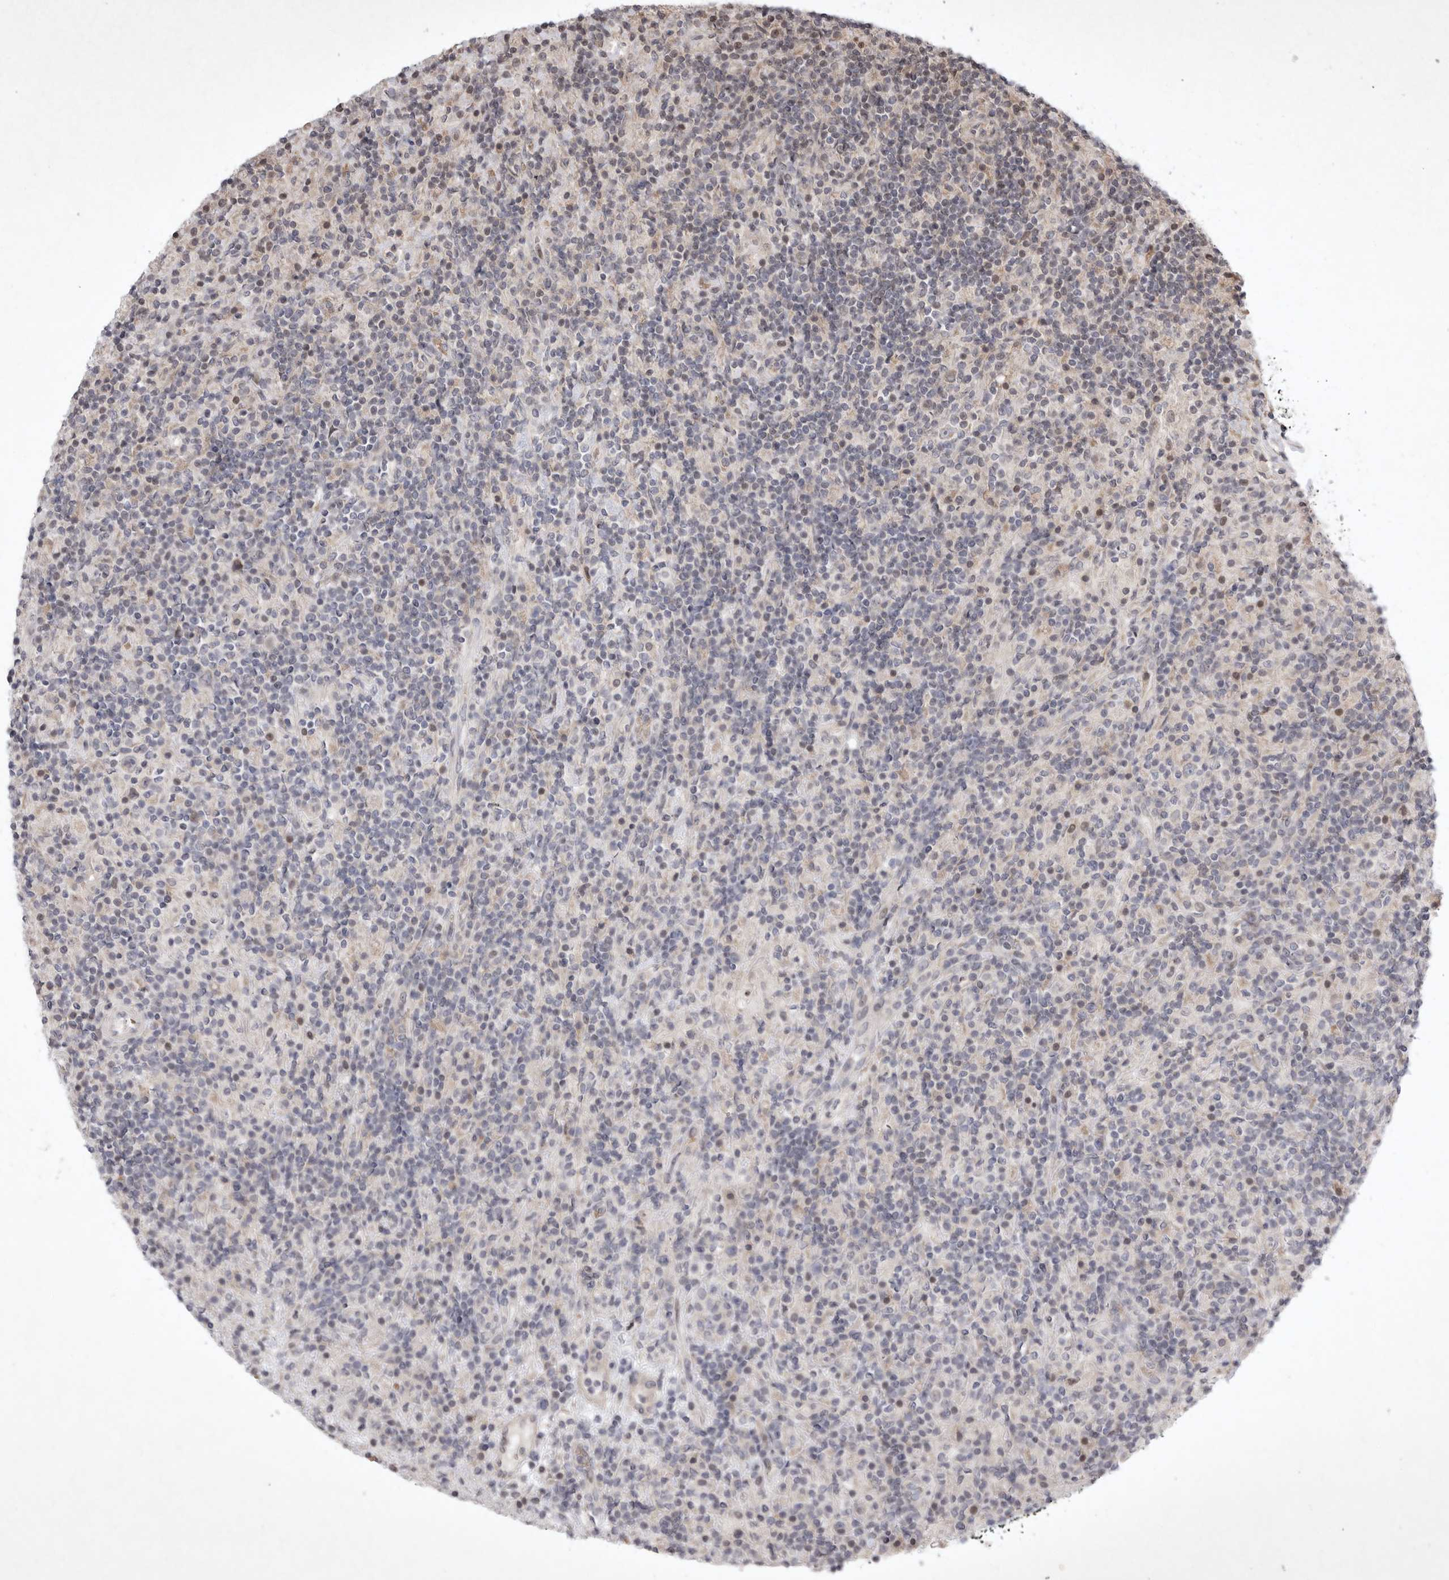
{"staining": {"intensity": "negative", "quantity": "none", "location": "none"}, "tissue": "lymphoma", "cell_type": "Tumor cells", "image_type": "cancer", "snomed": [{"axis": "morphology", "description": "Hodgkin's disease, NOS"}, {"axis": "topography", "description": "Lymph node"}], "caption": "The IHC histopathology image has no significant expression in tumor cells of lymphoma tissue.", "gene": "EIF2AK1", "patient": {"sex": "male", "age": 70}}